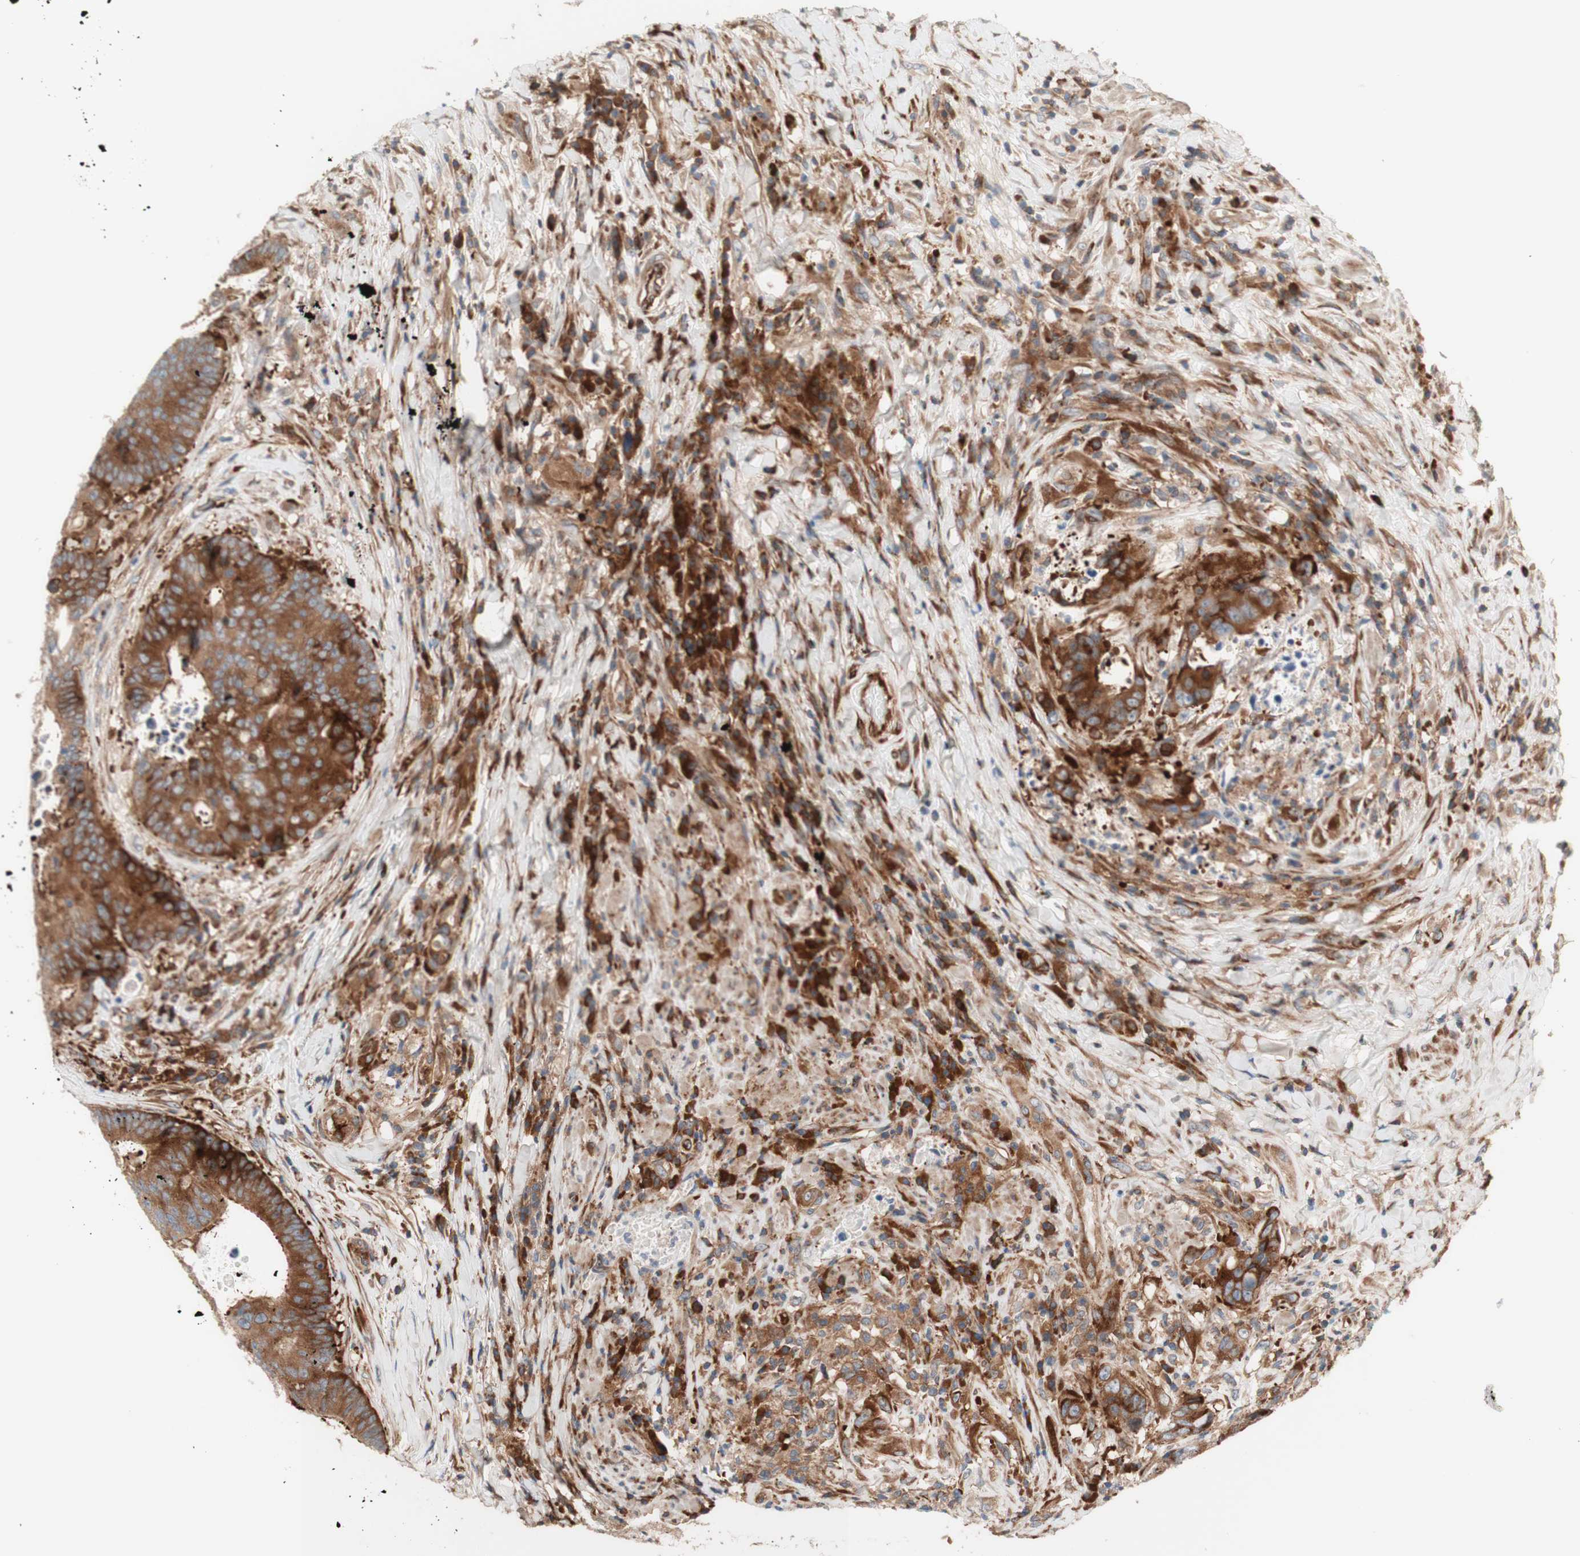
{"staining": {"intensity": "moderate", "quantity": ">75%", "location": "cytoplasmic/membranous"}, "tissue": "colorectal cancer", "cell_type": "Tumor cells", "image_type": "cancer", "snomed": [{"axis": "morphology", "description": "Adenocarcinoma, NOS"}, {"axis": "topography", "description": "Rectum"}], "caption": "Tumor cells show medium levels of moderate cytoplasmic/membranous positivity in about >75% of cells in human adenocarcinoma (colorectal). Immunohistochemistry stains the protein in brown and the nuclei are stained blue.", "gene": "CCN4", "patient": {"sex": "male", "age": 72}}